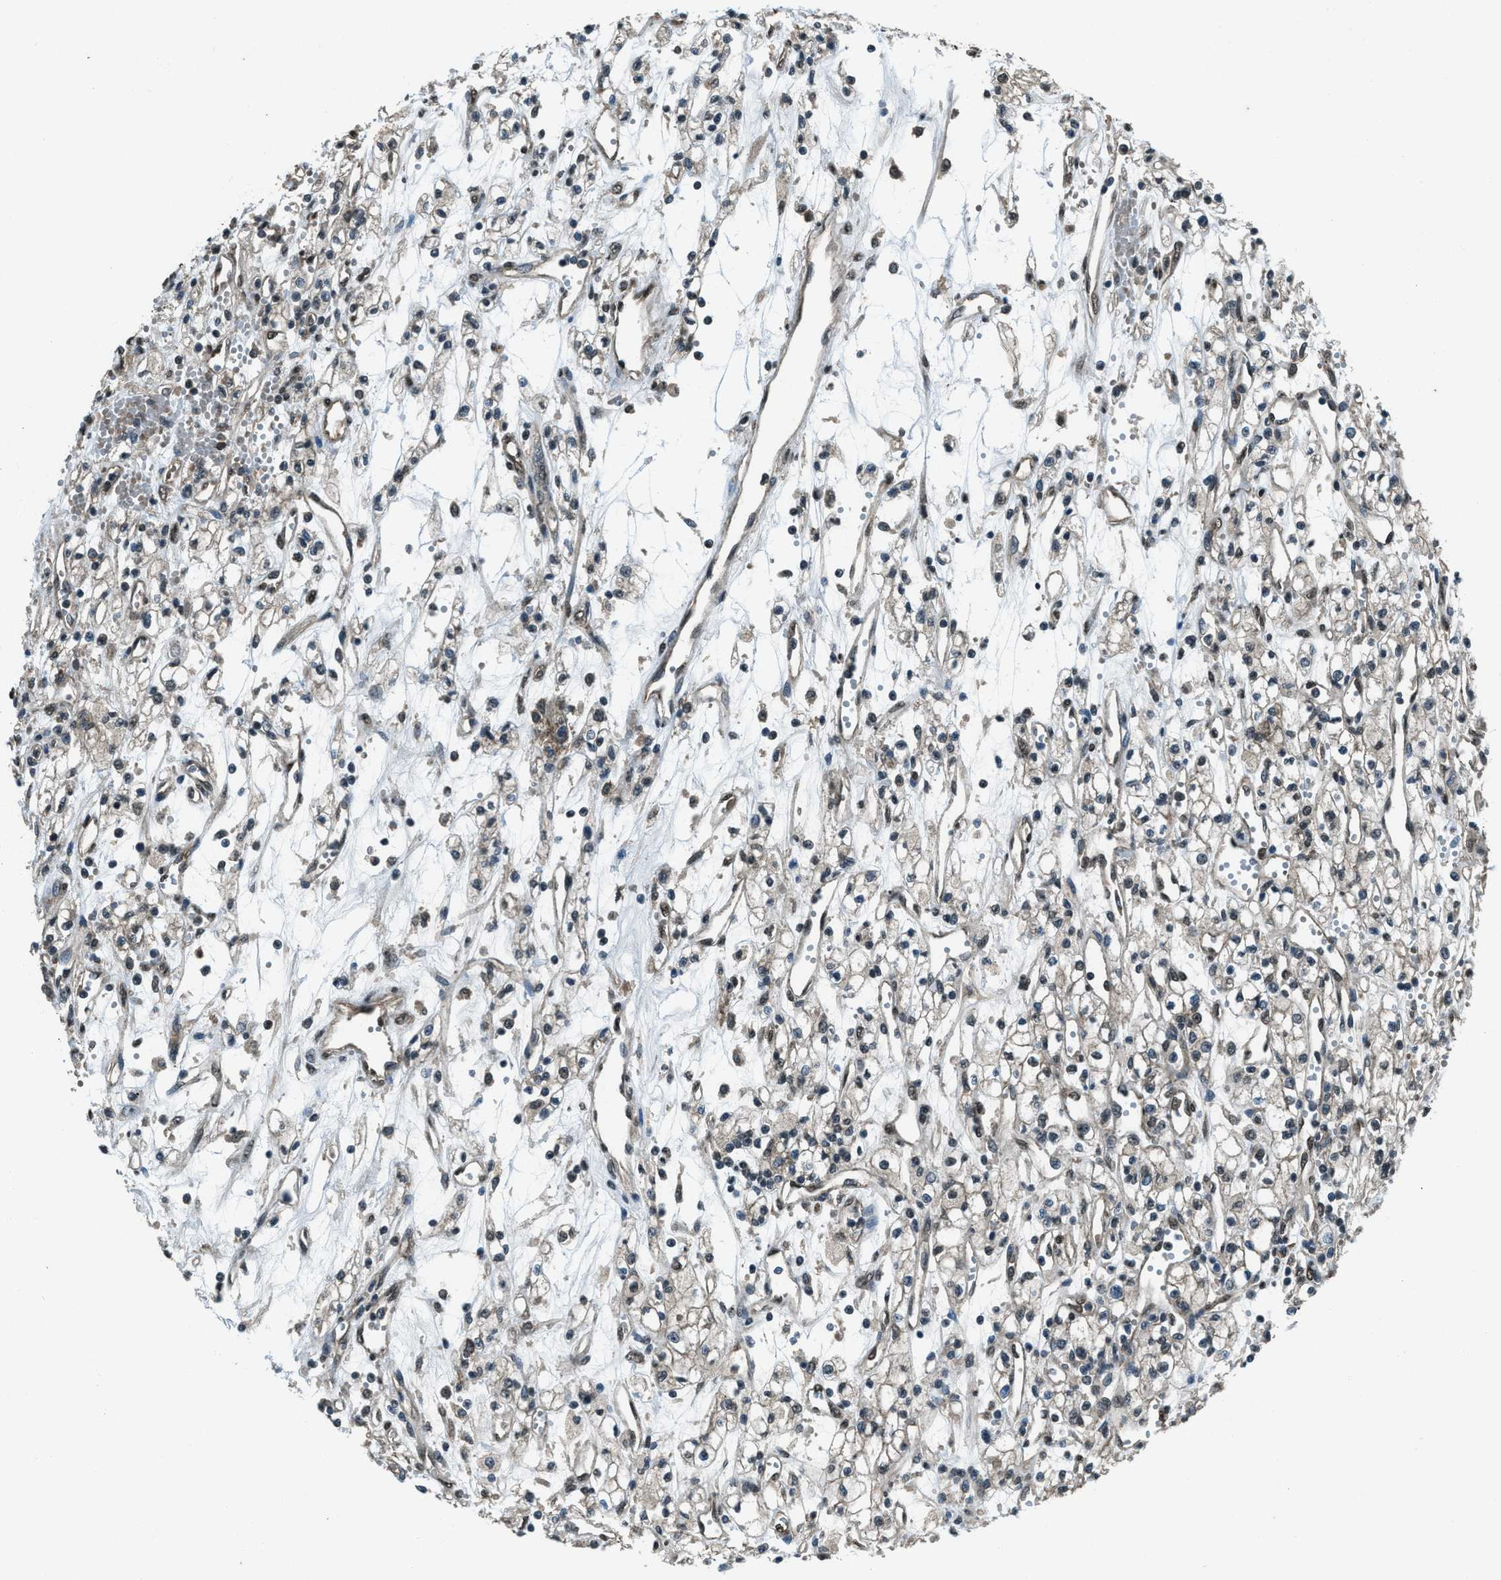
{"staining": {"intensity": "weak", "quantity": "<25%", "location": "cytoplasmic/membranous"}, "tissue": "renal cancer", "cell_type": "Tumor cells", "image_type": "cancer", "snomed": [{"axis": "morphology", "description": "Adenocarcinoma, NOS"}, {"axis": "topography", "description": "Kidney"}], "caption": "Protein analysis of renal cancer (adenocarcinoma) shows no significant positivity in tumor cells.", "gene": "SVIL", "patient": {"sex": "male", "age": 59}}